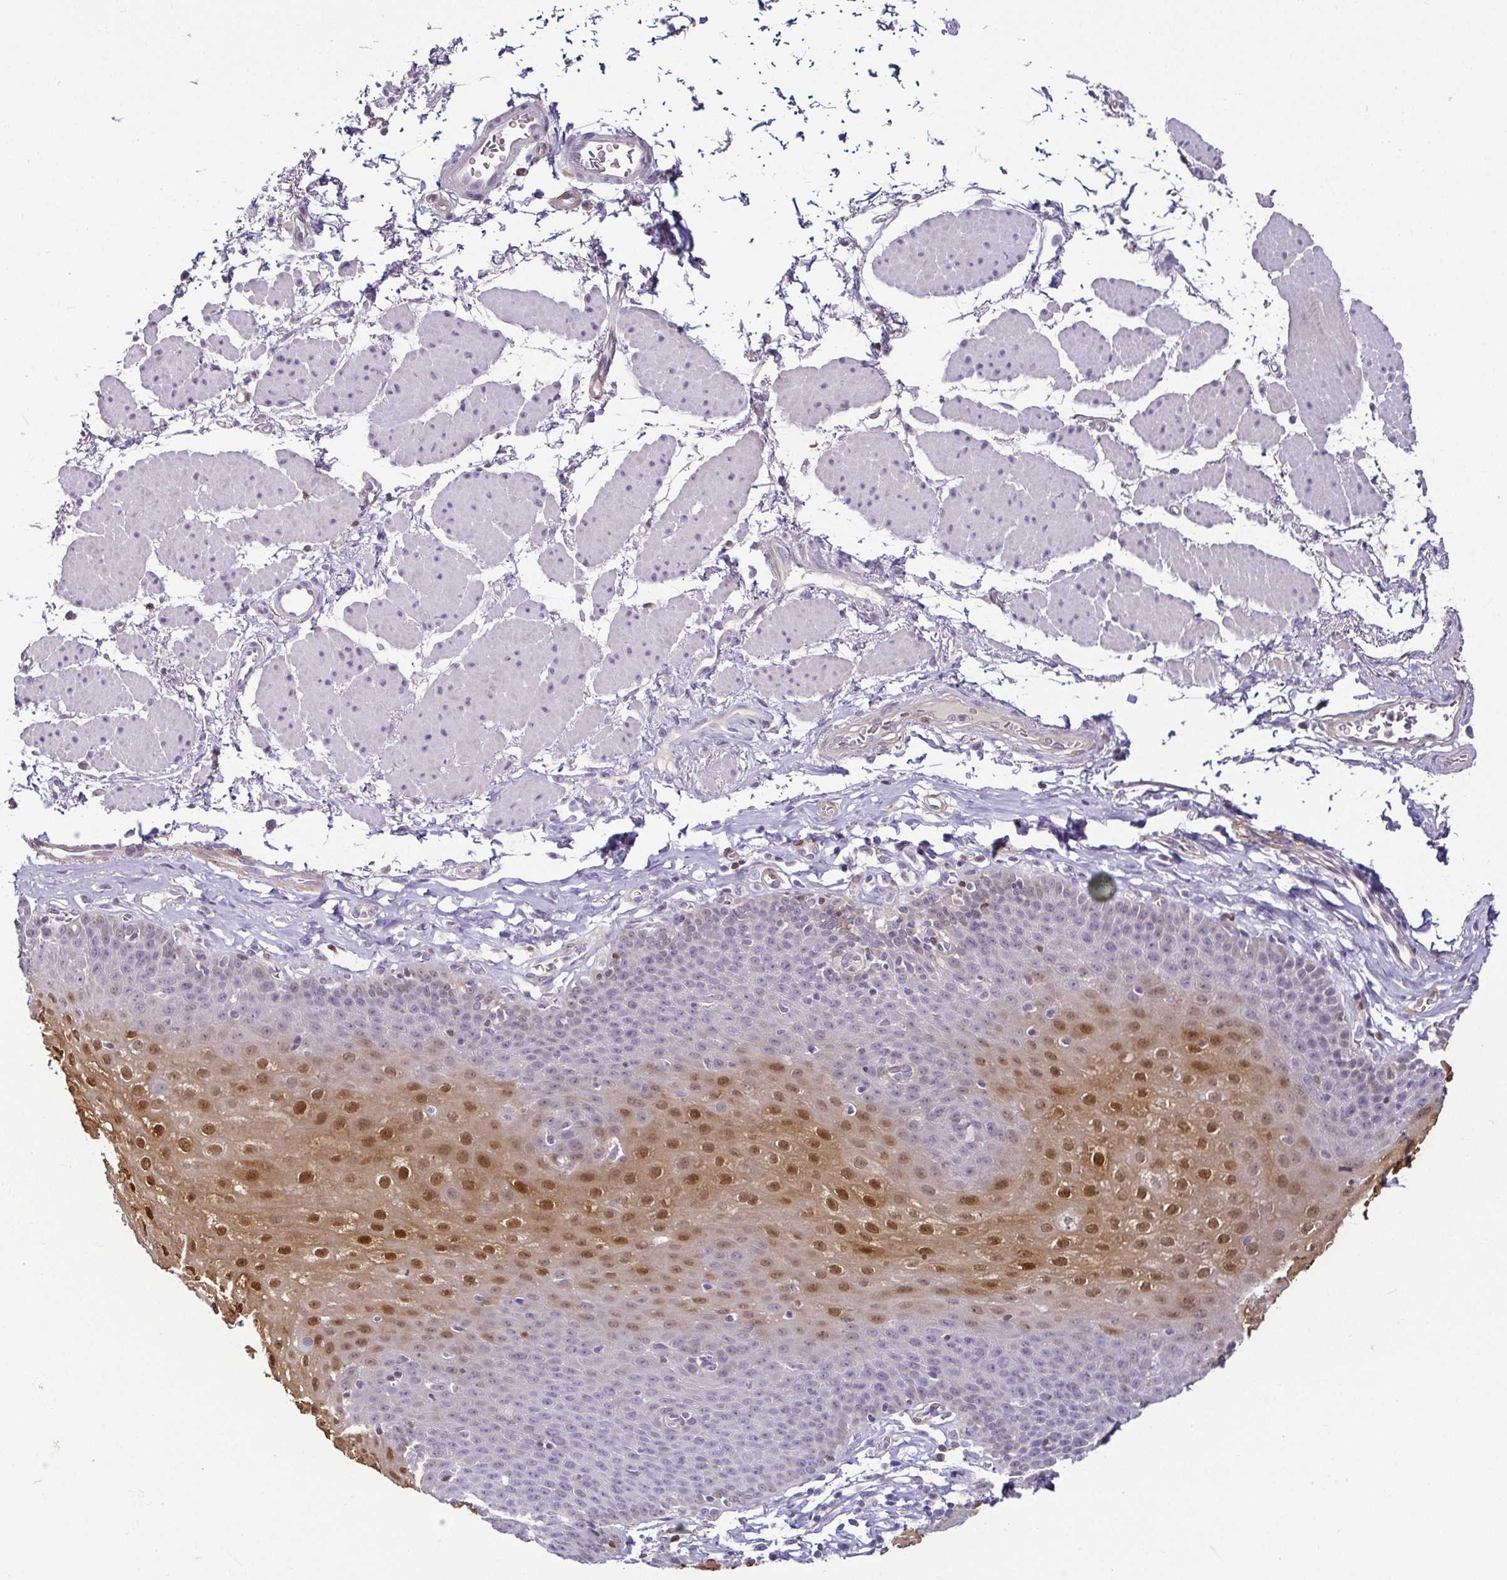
{"staining": {"intensity": "moderate", "quantity": "<25%", "location": "cytoplasmic/membranous,nuclear"}, "tissue": "esophagus", "cell_type": "Squamous epithelial cells", "image_type": "normal", "snomed": [{"axis": "morphology", "description": "Normal tissue, NOS"}, {"axis": "topography", "description": "Esophagus"}], "caption": "A brown stain shows moderate cytoplasmic/membranous,nuclear staining of a protein in squamous epithelial cells of benign esophagus.", "gene": "HOPX", "patient": {"sex": "female", "age": 81}}